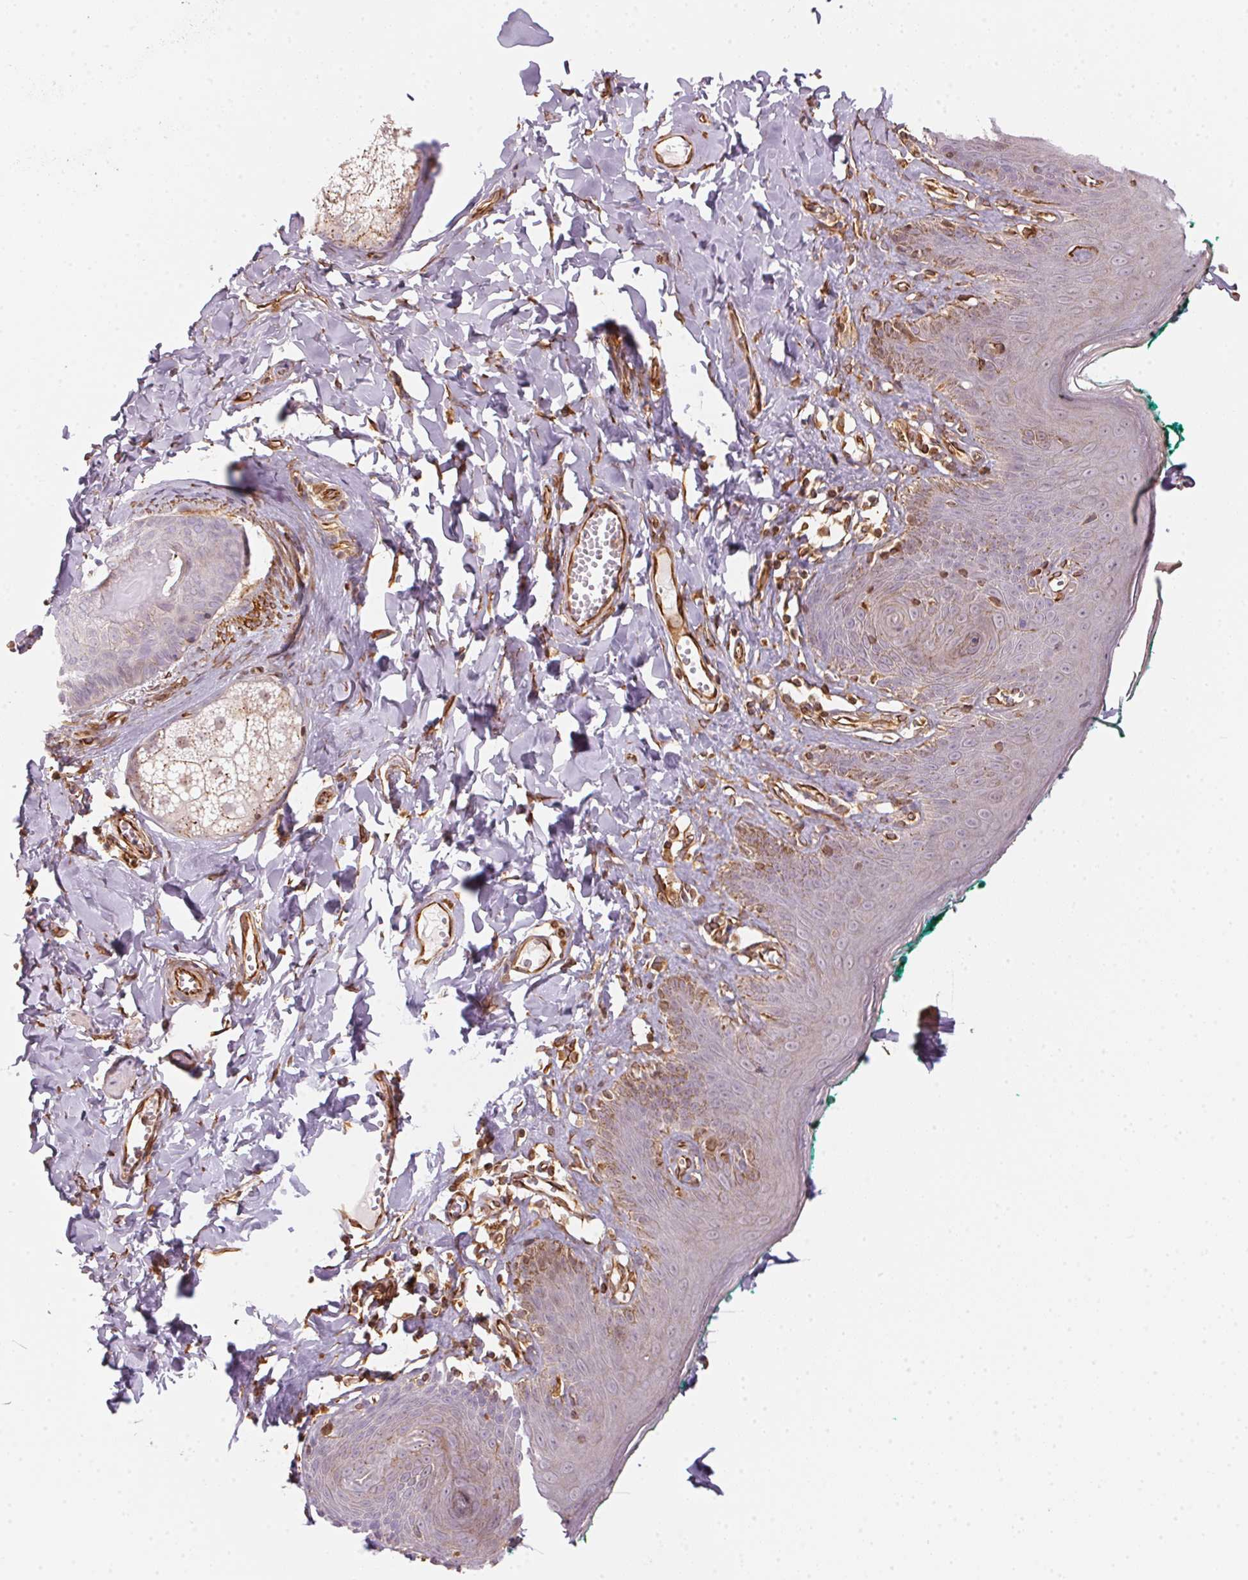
{"staining": {"intensity": "moderate", "quantity": "<25%", "location": "cytoplasmic/membranous"}, "tissue": "skin", "cell_type": "Epidermal cells", "image_type": "normal", "snomed": [{"axis": "morphology", "description": "Normal tissue, NOS"}, {"axis": "topography", "description": "Vulva"}, {"axis": "topography", "description": "Peripheral nerve tissue"}], "caption": "Immunohistochemical staining of unremarkable skin exhibits low levels of moderate cytoplasmic/membranous positivity in approximately <25% of epidermal cells.", "gene": "FOXR2", "patient": {"sex": "female", "age": 66}}